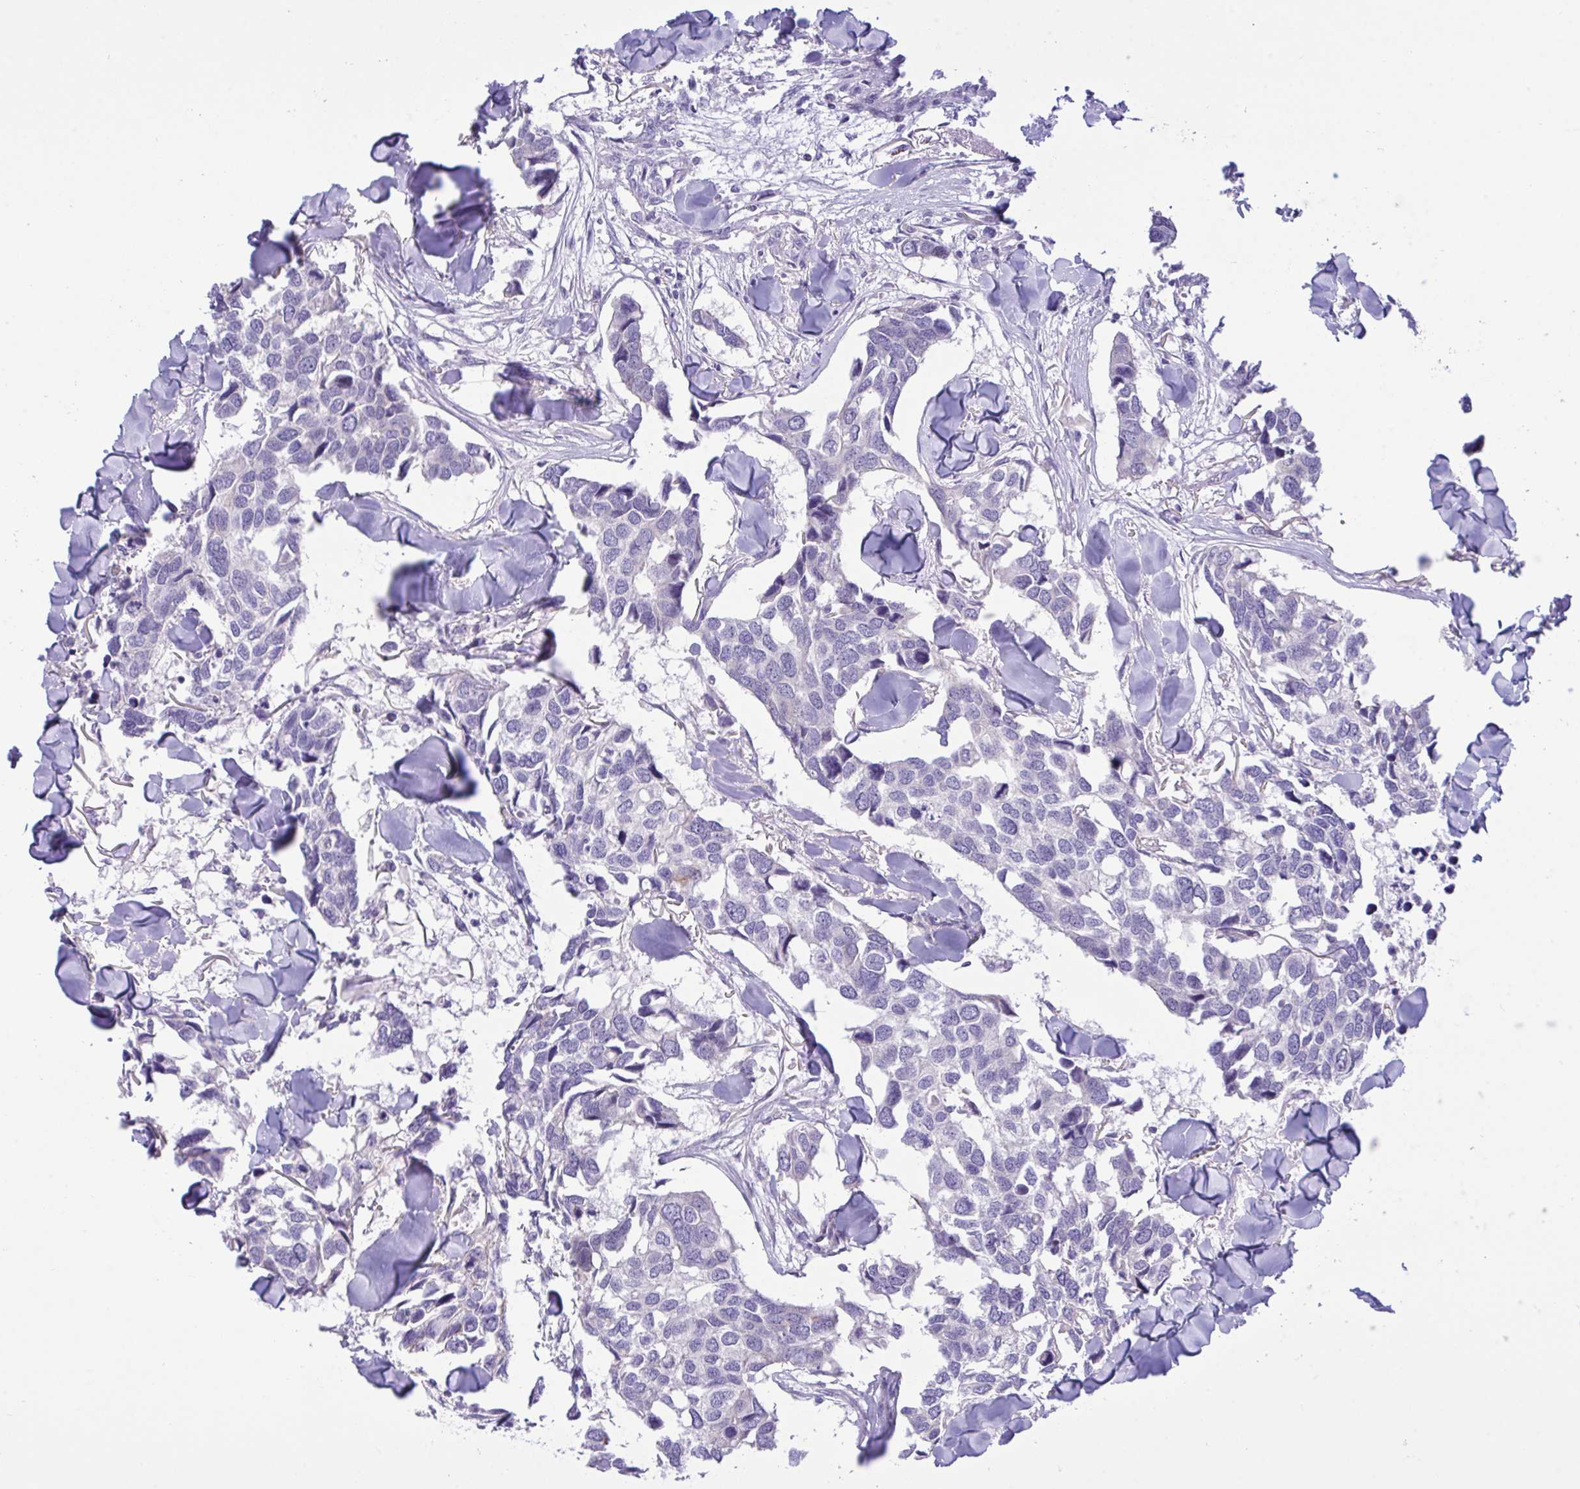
{"staining": {"intensity": "negative", "quantity": "none", "location": "none"}, "tissue": "breast cancer", "cell_type": "Tumor cells", "image_type": "cancer", "snomed": [{"axis": "morphology", "description": "Duct carcinoma"}, {"axis": "topography", "description": "Breast"}], "caption": "Breast infiltrating ductal carcinoma was stained to show a protein in brown. There is no significant expression in tumor cells. The staining was performed using DAB to visualize the protein expression in brown, while the nuclei were stained in blue with hematoxylin (Magnification: 20x).", "gene": "WDR97", "patient": {"sex": "female", "age": 83}}